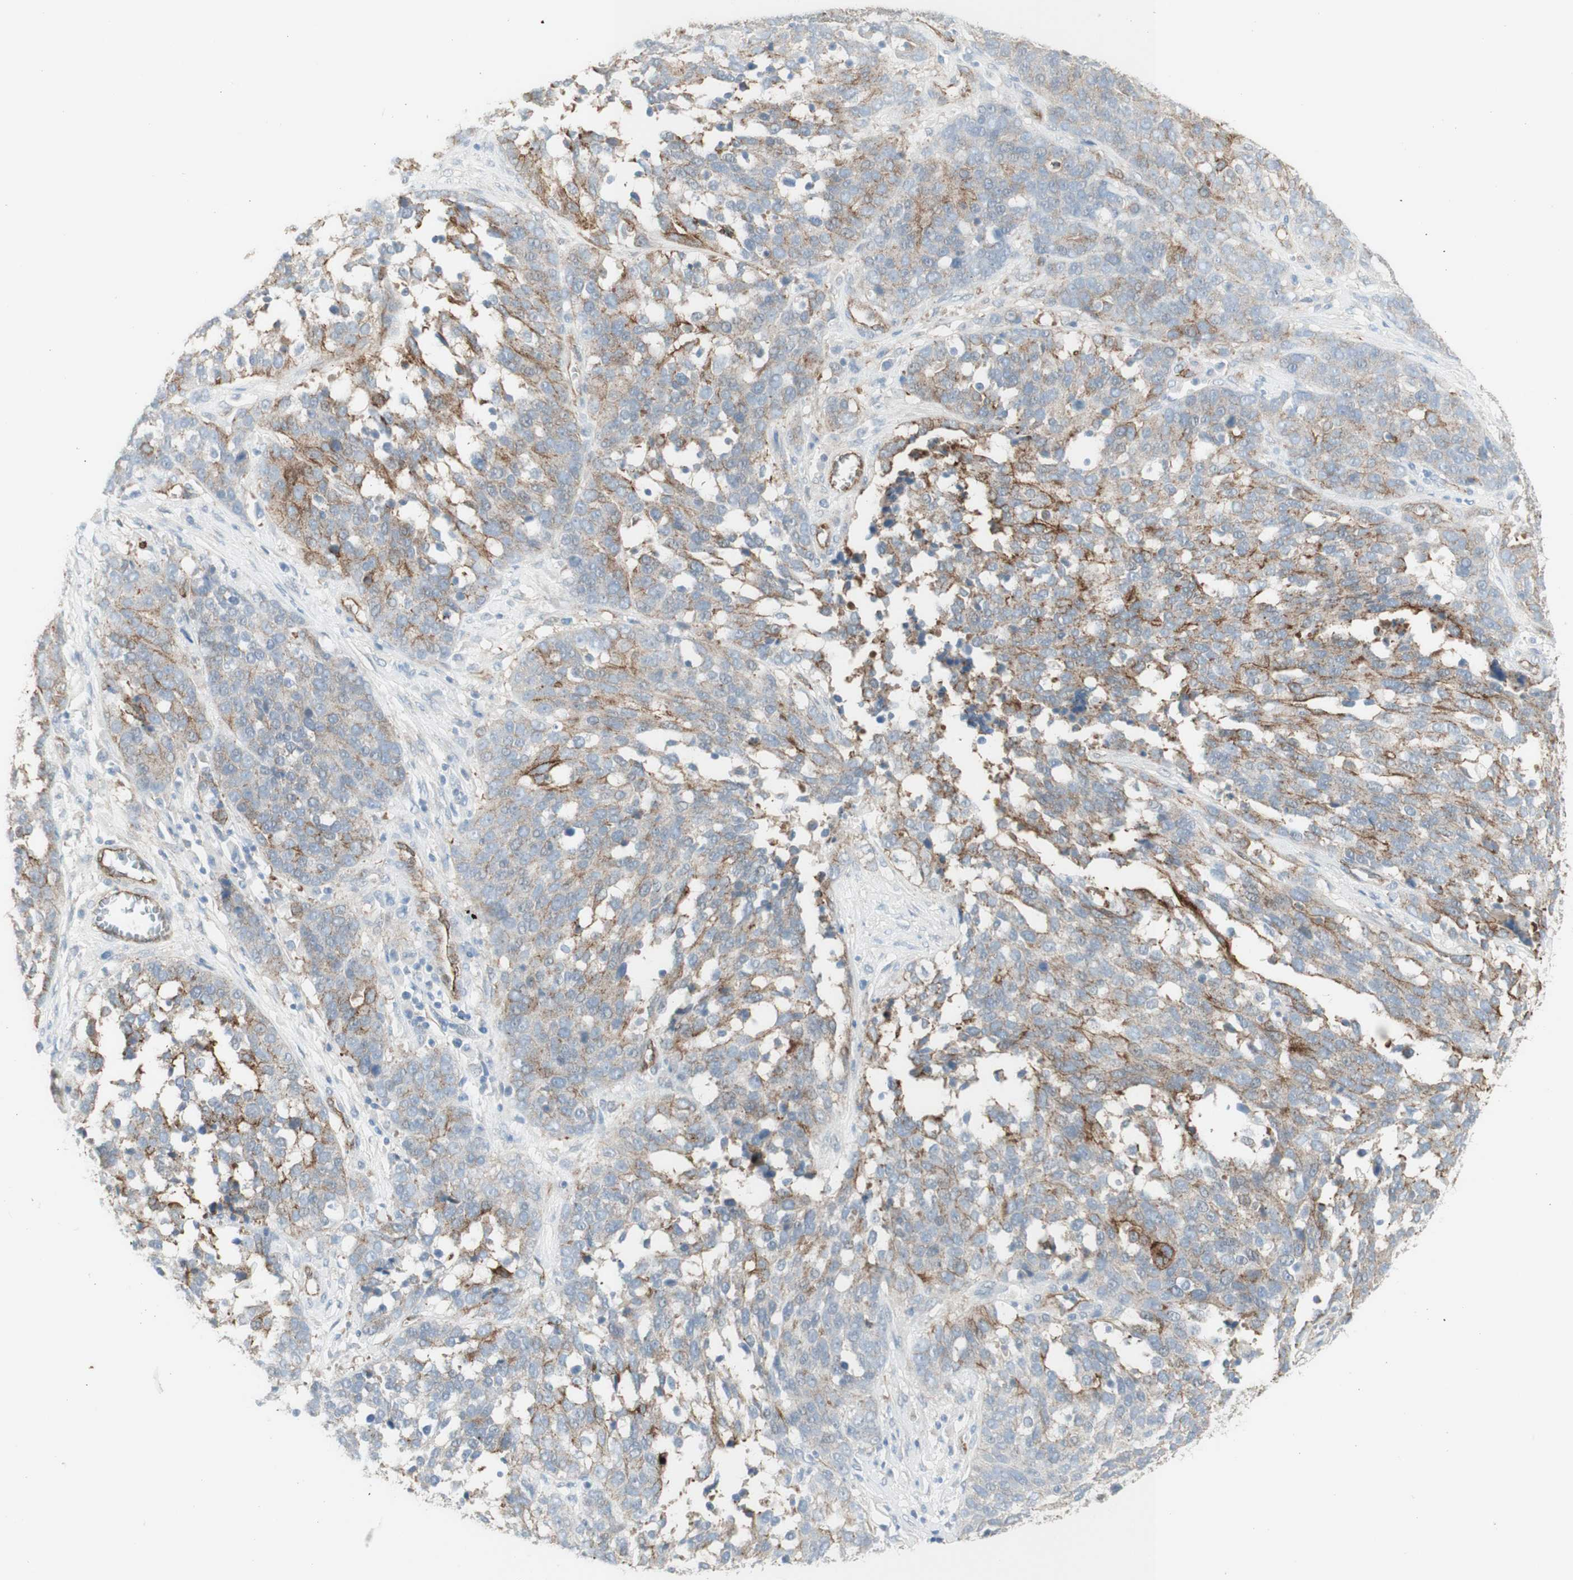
{"staining": {"intensity": "moderate", "quantity": "25%-75%", "location": "cytoplasmic/membranous"}, "tissue": "ovarian cancer", "cell_type": "Tumor cells", "image_type": "cancer", "snomed": [{"axis": "morphology", "description": "Cystadenocarcinoma, serous, NOS"}, {"axis": "topography", "description": "Ovary"}], "caption": "Immunohistochemistry (IHC) (DAB (3,3'-diaminobenzidine)) staining of ovarian cancer (serous cystadenocarcinoma) shows moderate cytoplasmic/membranous protein expression in about 25%-75% of tumor cells.", "gene": "MYO6", "patient": {"sex": "female", "age": 44}}